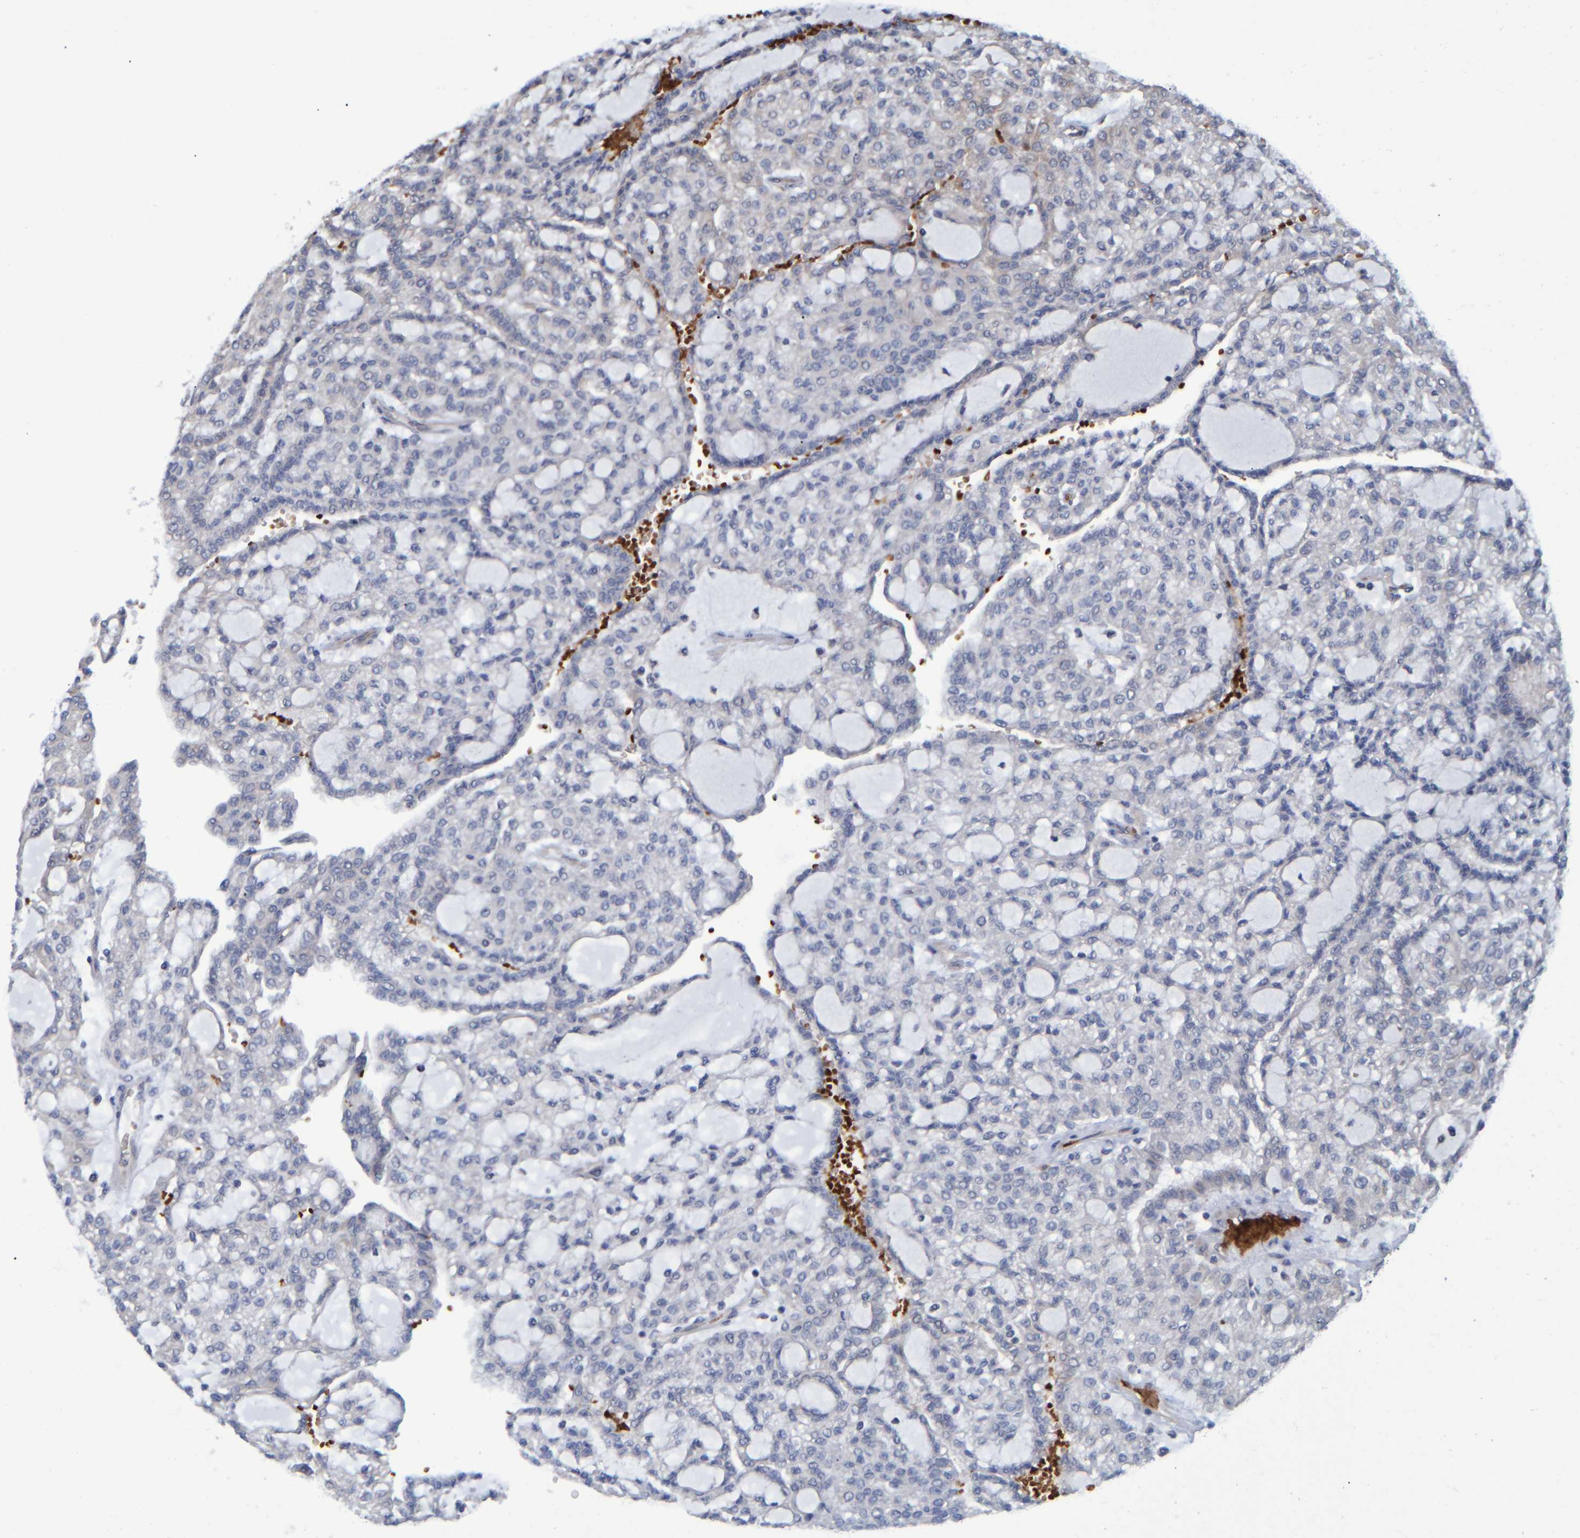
{"staining": {"intensity": "negative", "quantity": "none", "location": "none"}, "tissue": "renal cancer", "cell_type": "Tumor cells", "image_type": "cancer", "snomed": [{"axis": "morphology", "description": "Adenocarcinoma, NOS"}, {"axis": "topography", "description": "Kidney"}], "caption": "An image of human renal cancer (adenocarcinoma) is negative for staining in tumor cells.", "gene": "SPAG5", "patient": {"sex": "male", "age": 63}}